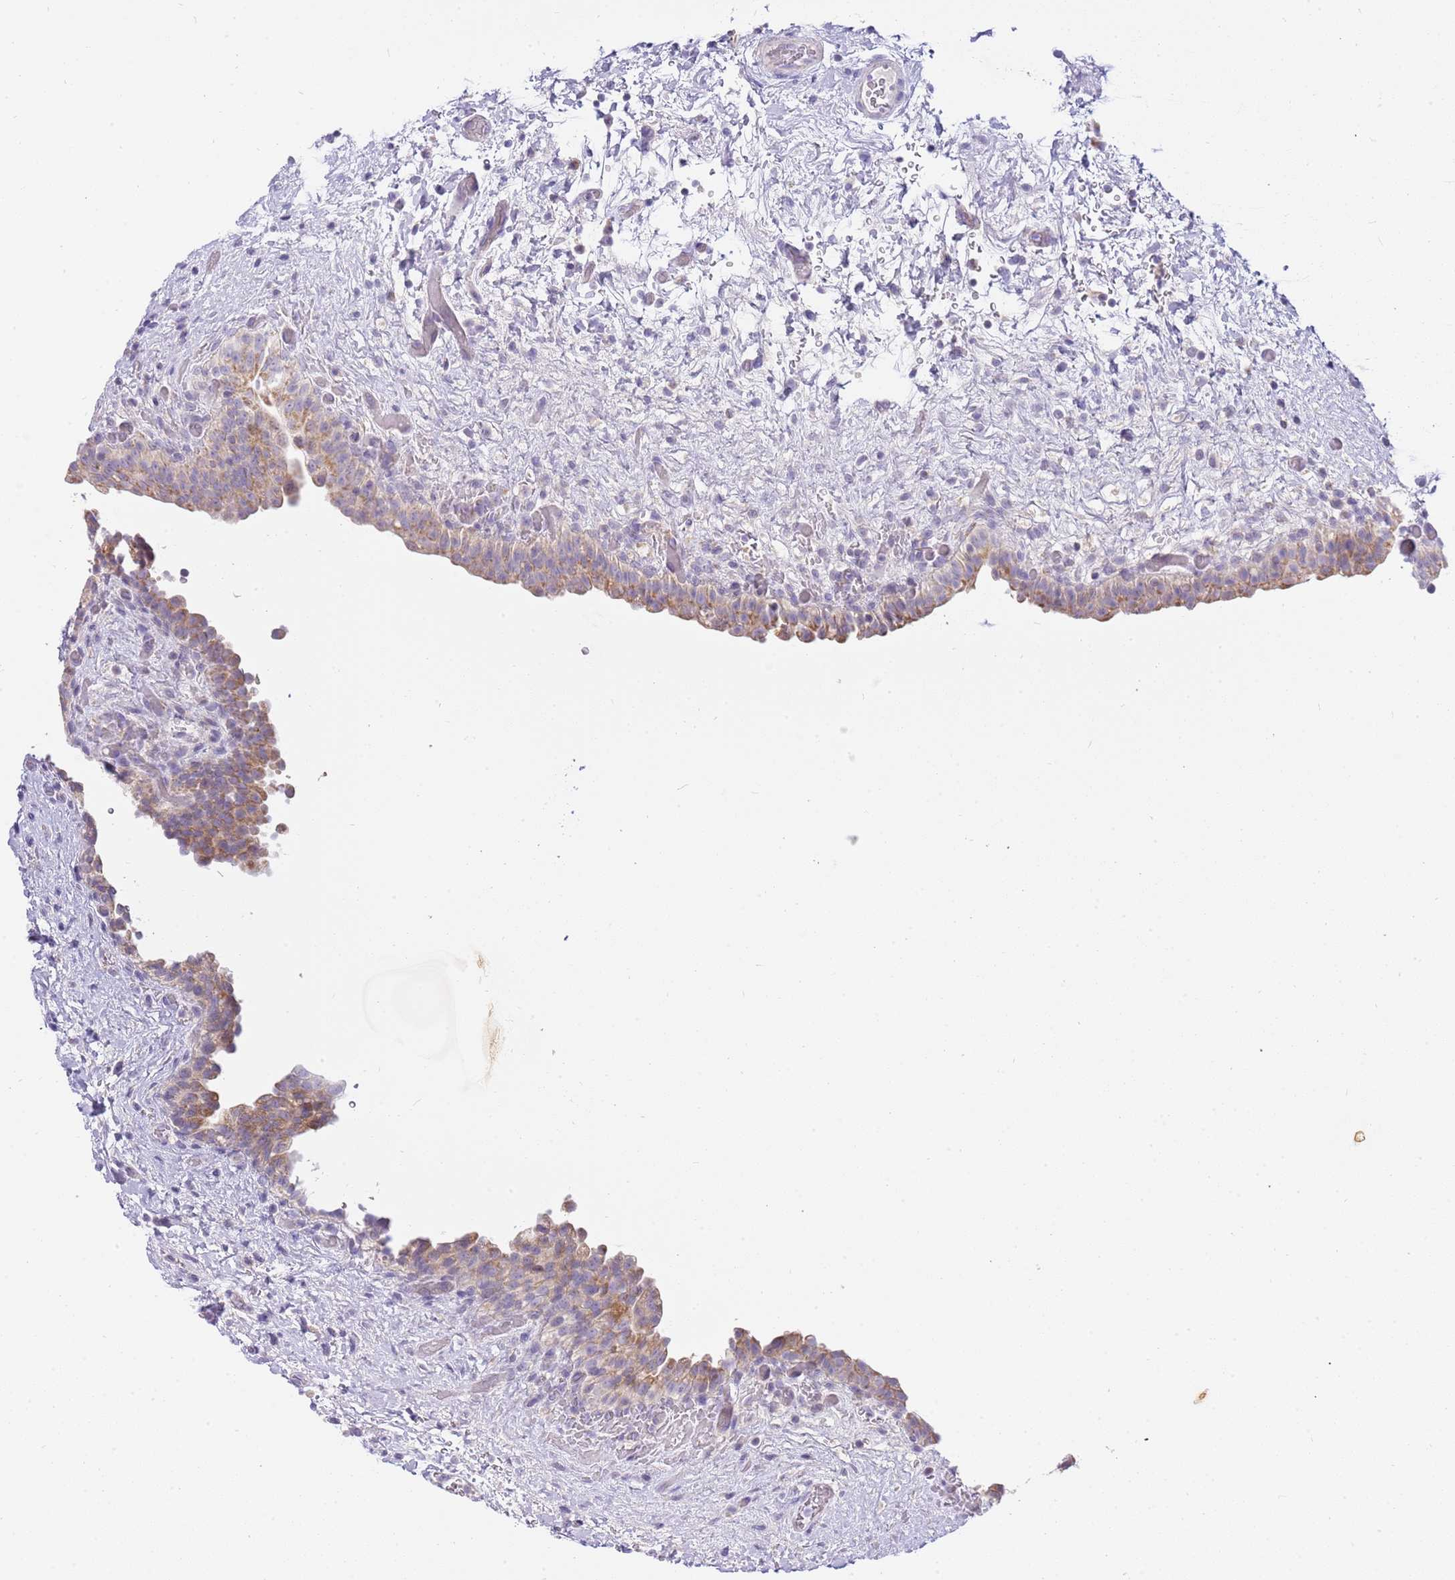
{"staining": {"intensity": "moderate", "quantity": "25%-75%", "location": "cytoplasmic/membranous"}, "tissue": "urinary bladder", "cell_type": "Urothelial cells", "image_type": "normal", "snomed": [{"axis": "morphology", "description": "Normal tissue, NOS"}, {"axis": "topography", "description": "Urinary bladder"}], "caption": "Immunohistochemical staining of unremarkable human urinary bladder displays moderate cytoplasmic/membranous protein expression in about 25%-75% of urothelial cells. (Brightfield microscopy of DAB IHC at high magnification).", "gene": "DNAJA3", "patient": {"sex": "male", "age": 69}}